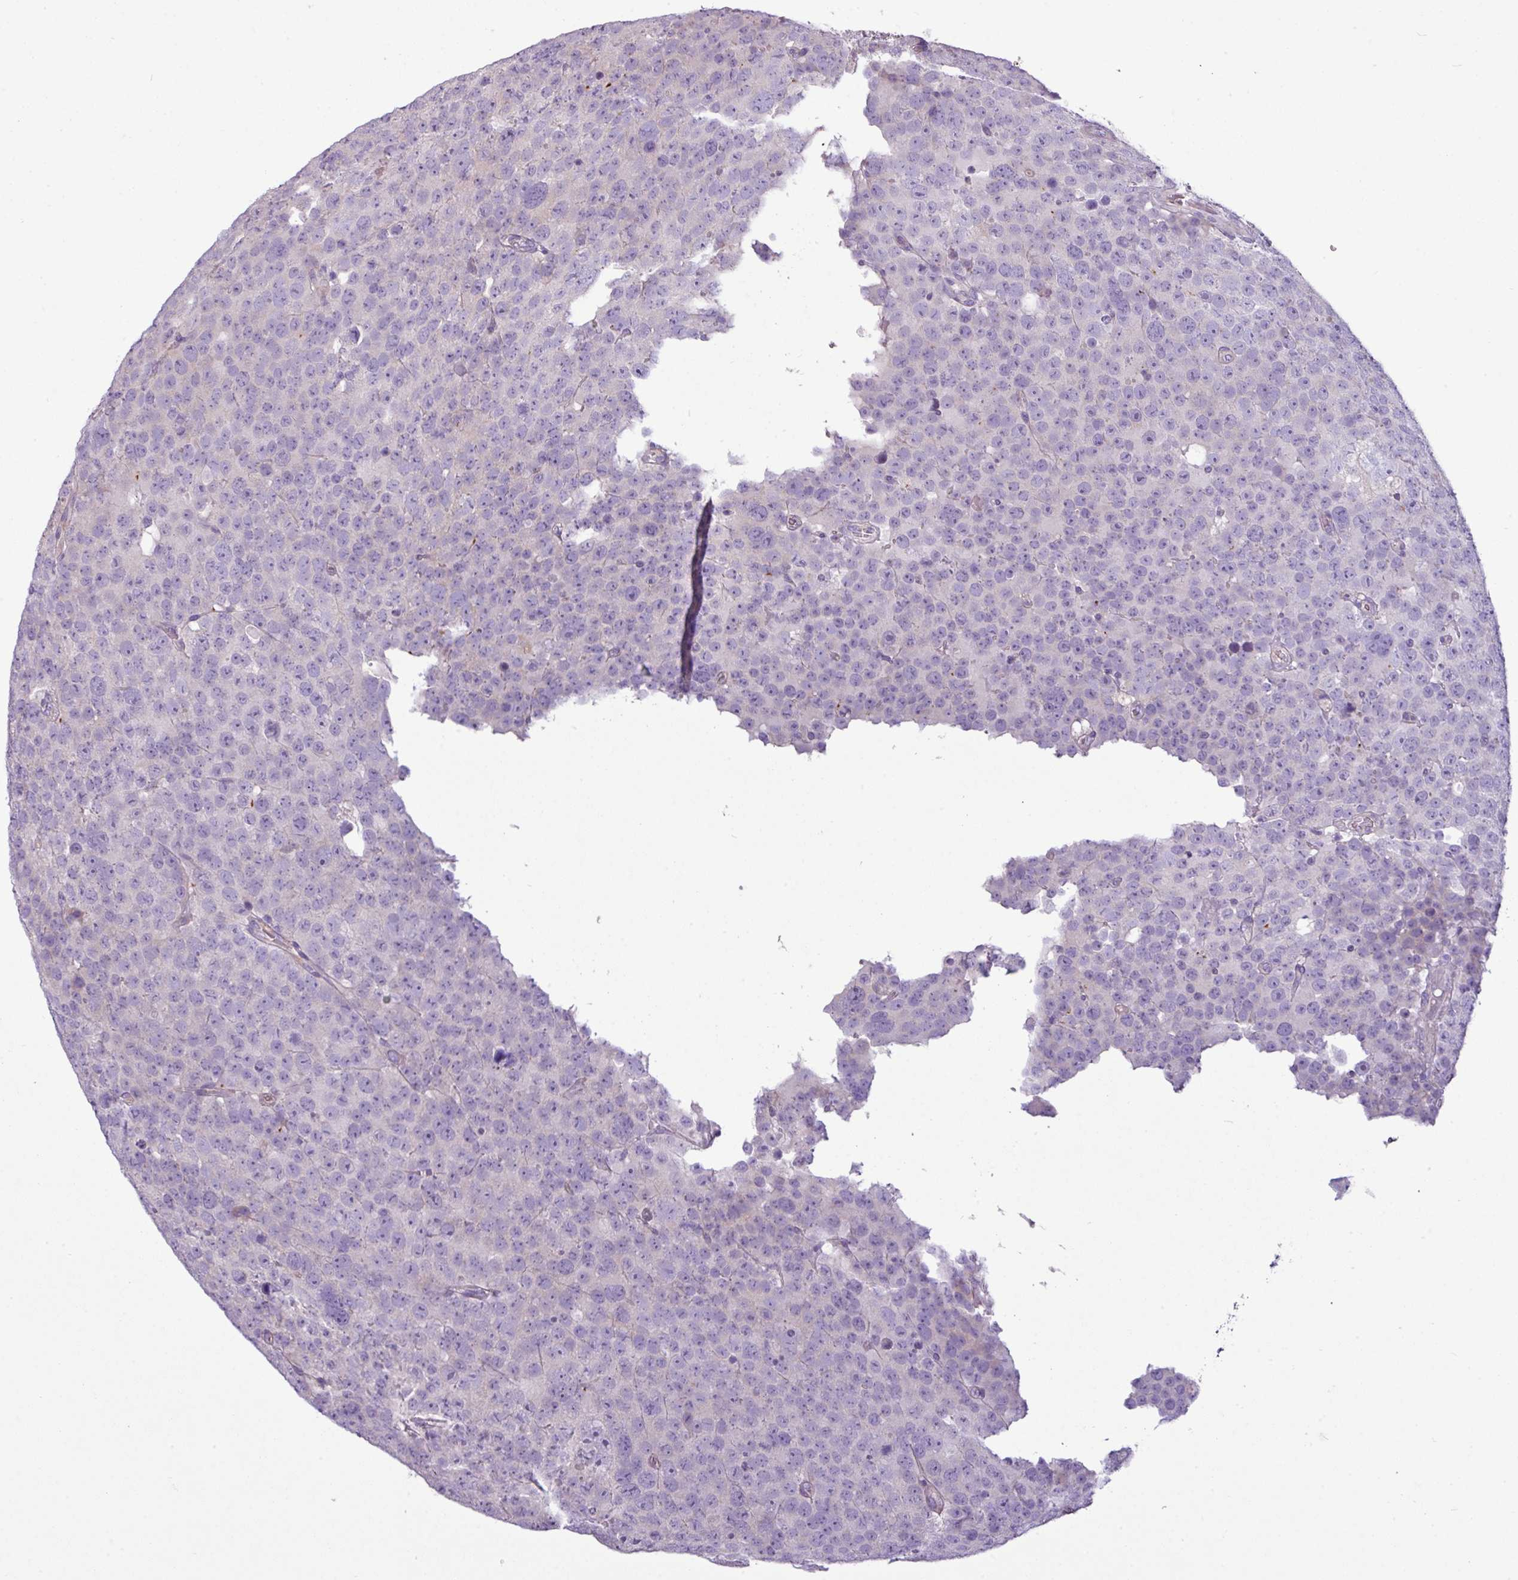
{"staining": {"intensity": "negative", "quantity": "none", "location": "none"}, "tissue": "testis cancer", "cell_type": "Tumor cells", "image_type": "cancer", "snomed": [{"axis": "morphology", "description": "Seminoma, NOS"}, {"axis": "topography", "description": "Testis"}], "caption": "Immunohistochemistry (IHC) of seminoma (testis) demonstrates no staining in tumor cells. (Immunohistochemistry, brightfield microscopy, high magnification).", "gene": "AGAP5", "patient": {"sex": "male", "age": 71}}